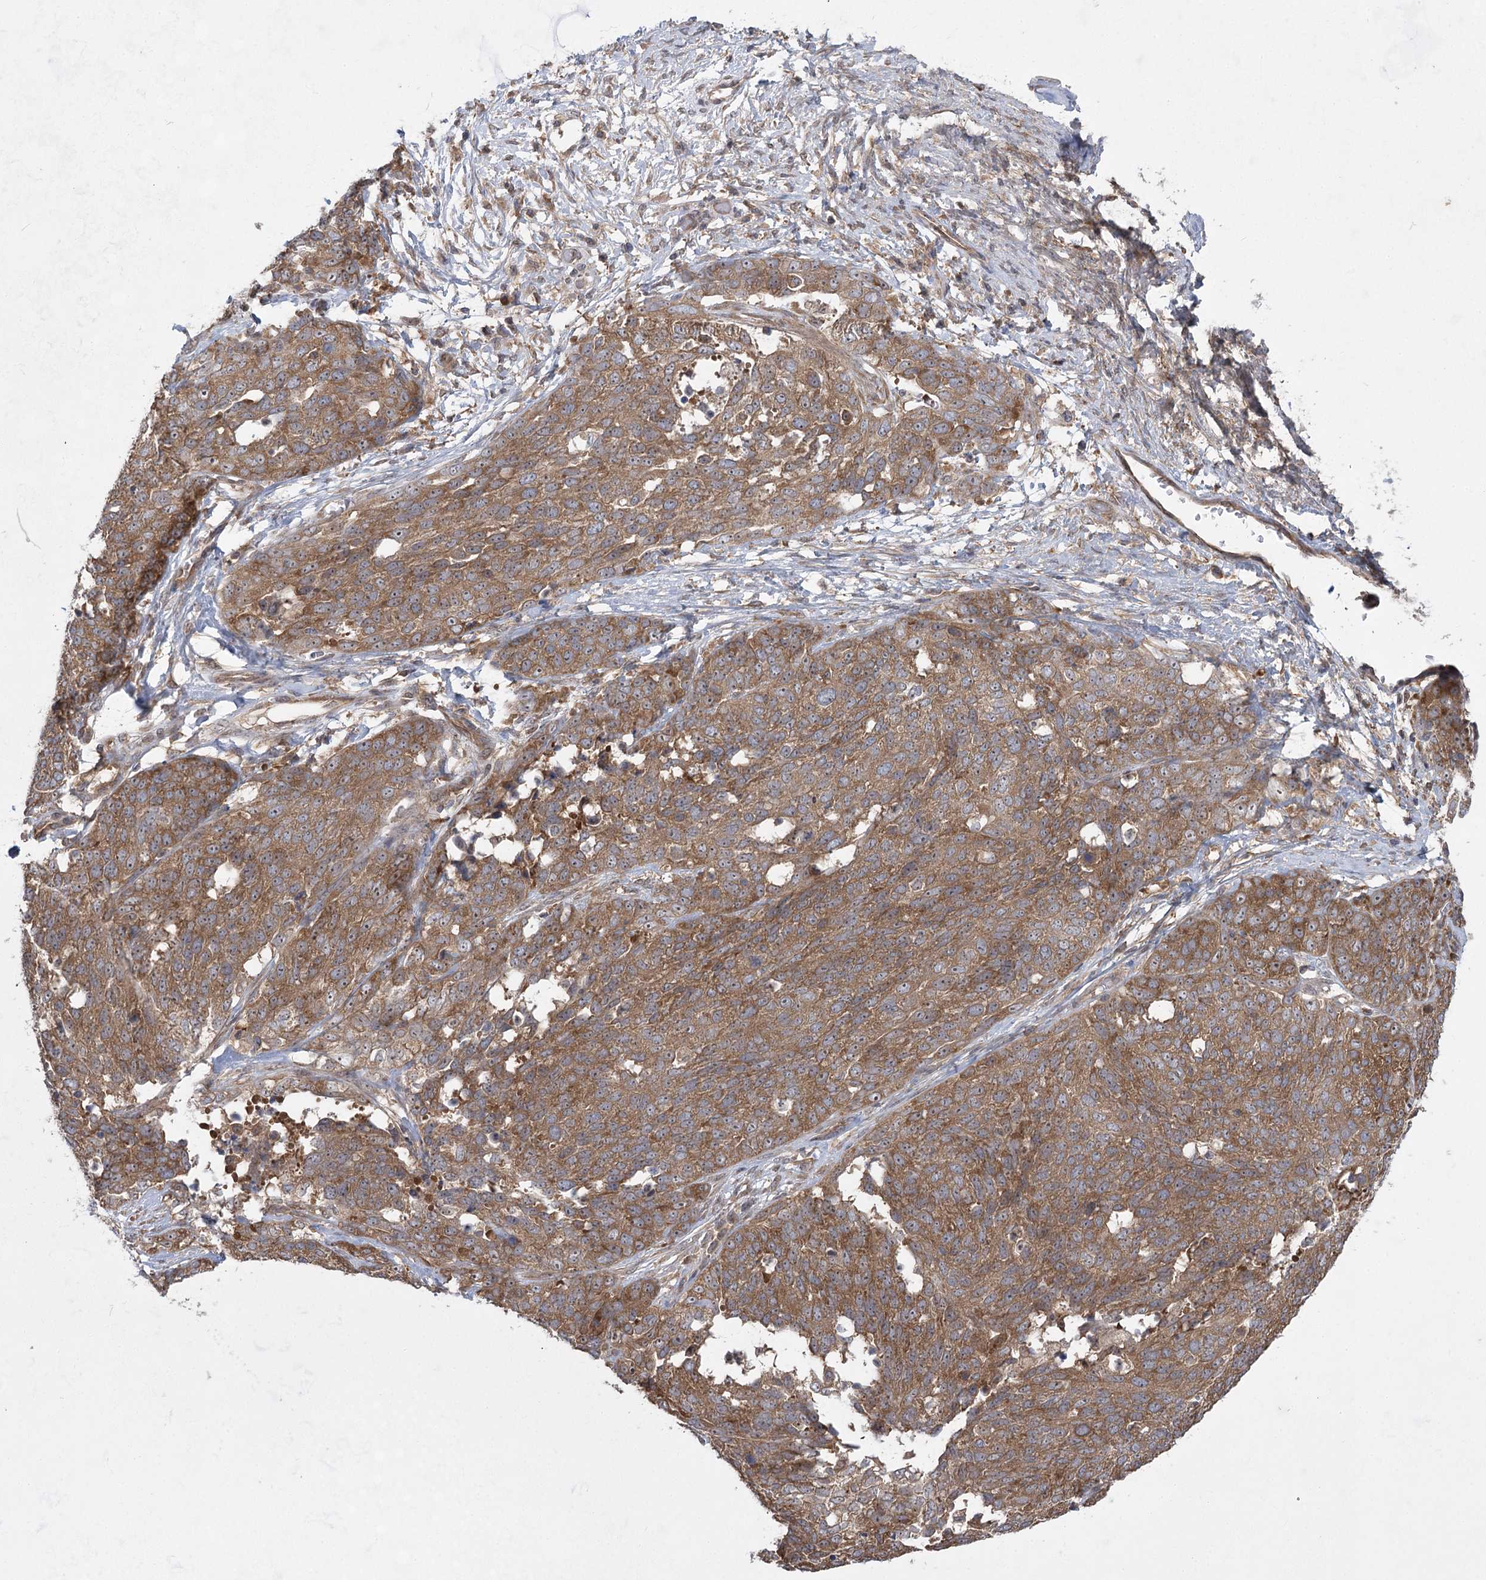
{"staining": {"intensity": "moderate", "quantity": ">75%", "location": "cytoplasmic/membranous"}, "tissue": "ovarian cancer", "cell_type": "Tumor cells", "image_type": "cancer", "snomed": [{"axis": "morphology", "description": "Cystadenocarcinoma, serous, NOS"}, {"axis": "topography", "description": "Ovary"}], "caption": "Human ovarian serous cystadenocarcinoma stained with a brown dye exhibits moderate cytoplasmic/membranous positive staining in about >75% of tumor cells.", "gene": "EIF3A", "patient": {"sex": "female", "age": 44}}